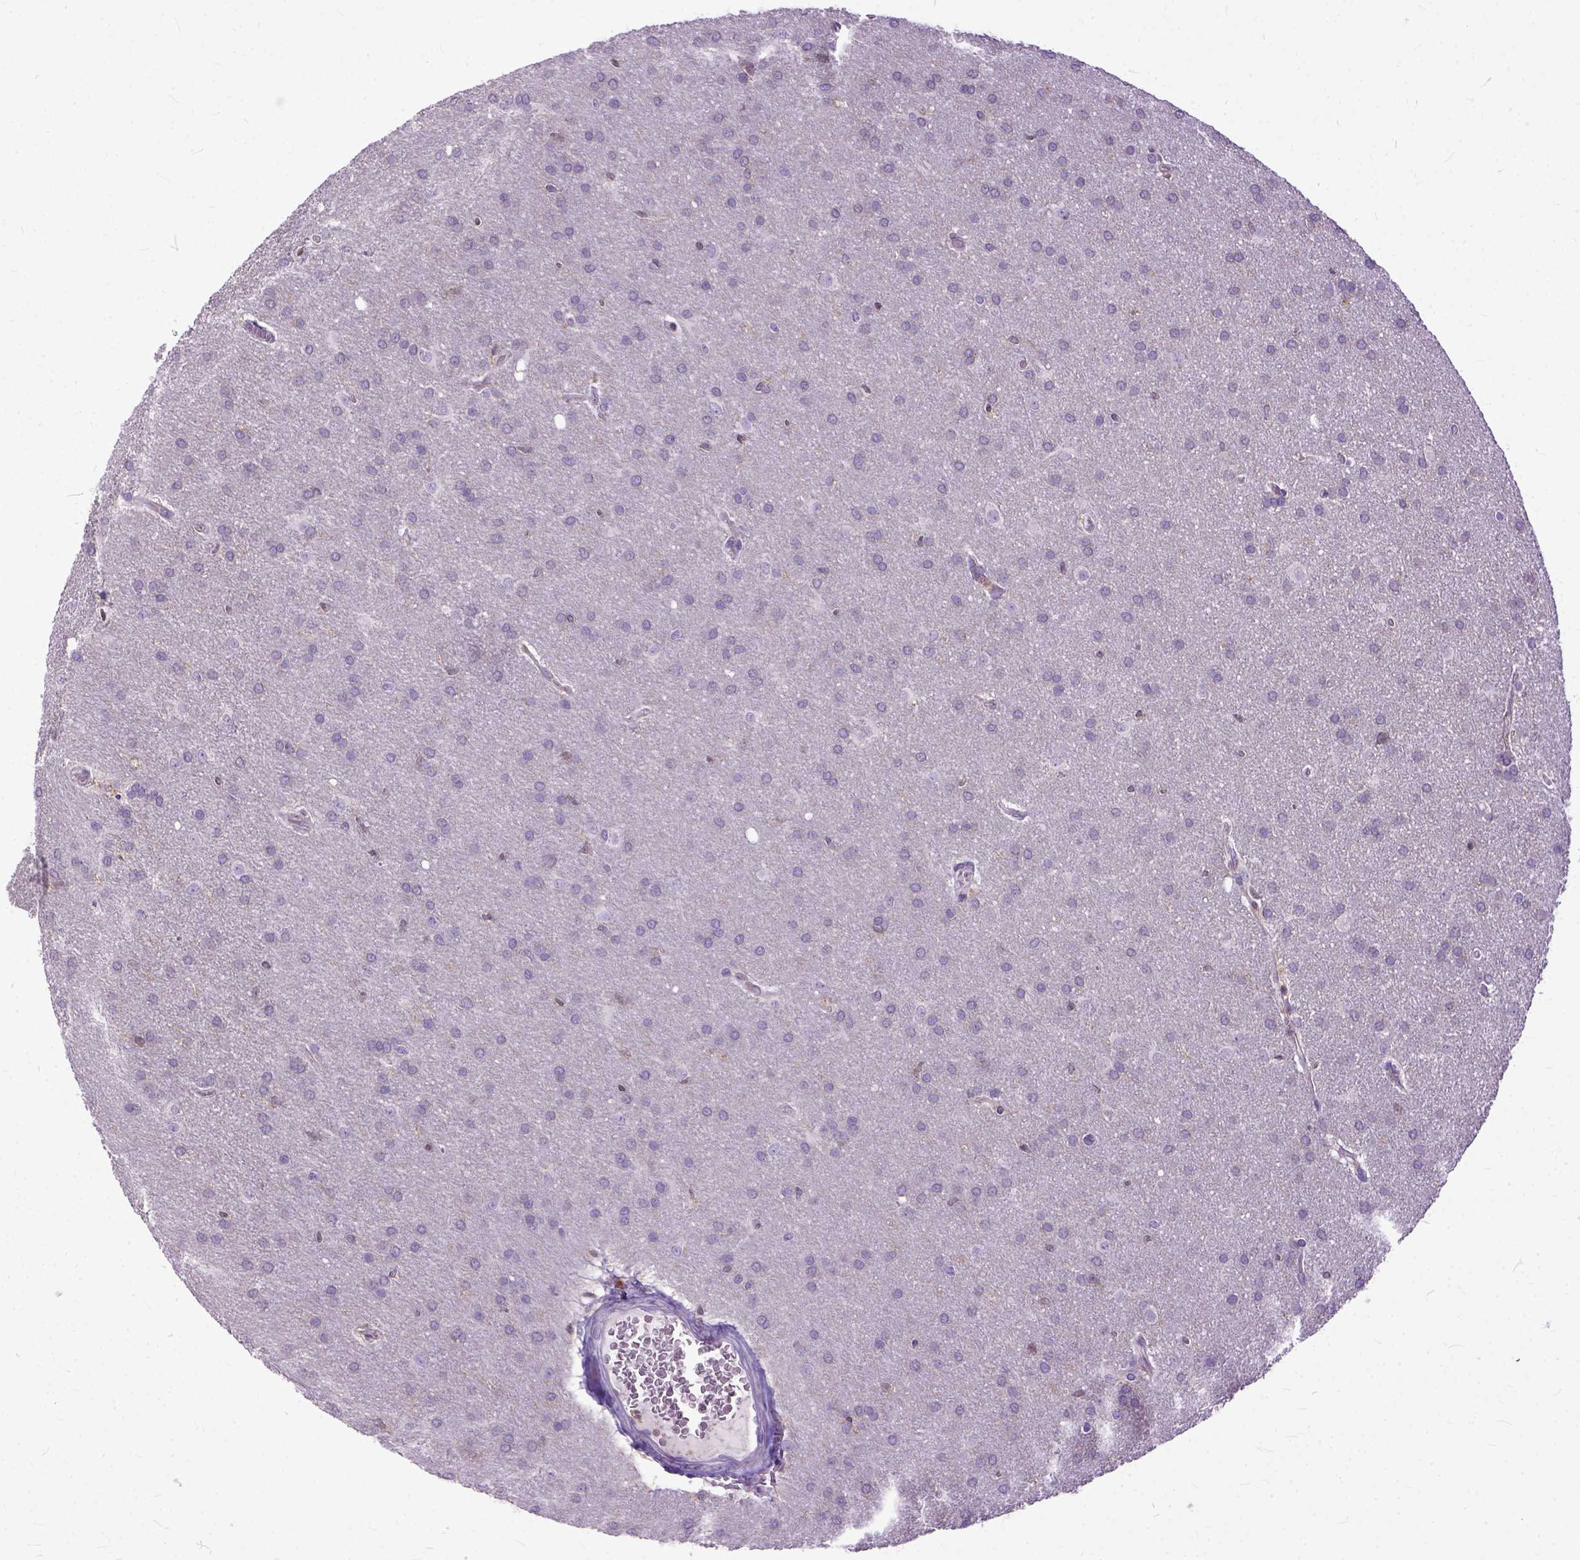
{"staining": {"intensity": "weak", "quantity": "<25%", "location": "cytoplasmic/membranous"}, "tissue": "glioma", "cell_type": "Tumor cells", "image_type": "cancer", "snomed": [{"axis": "morphology", "description": "Glioma, malignant, Low grade"}, {"axis": "topography", "description": "Brain"}], "caption": "Immunohistochemistry (IHC) of human malignant low-grade glioma displays no positivity in tumor cells.", "gene": "NAMPT", "patient": {"sex": "female", "age": 32}}